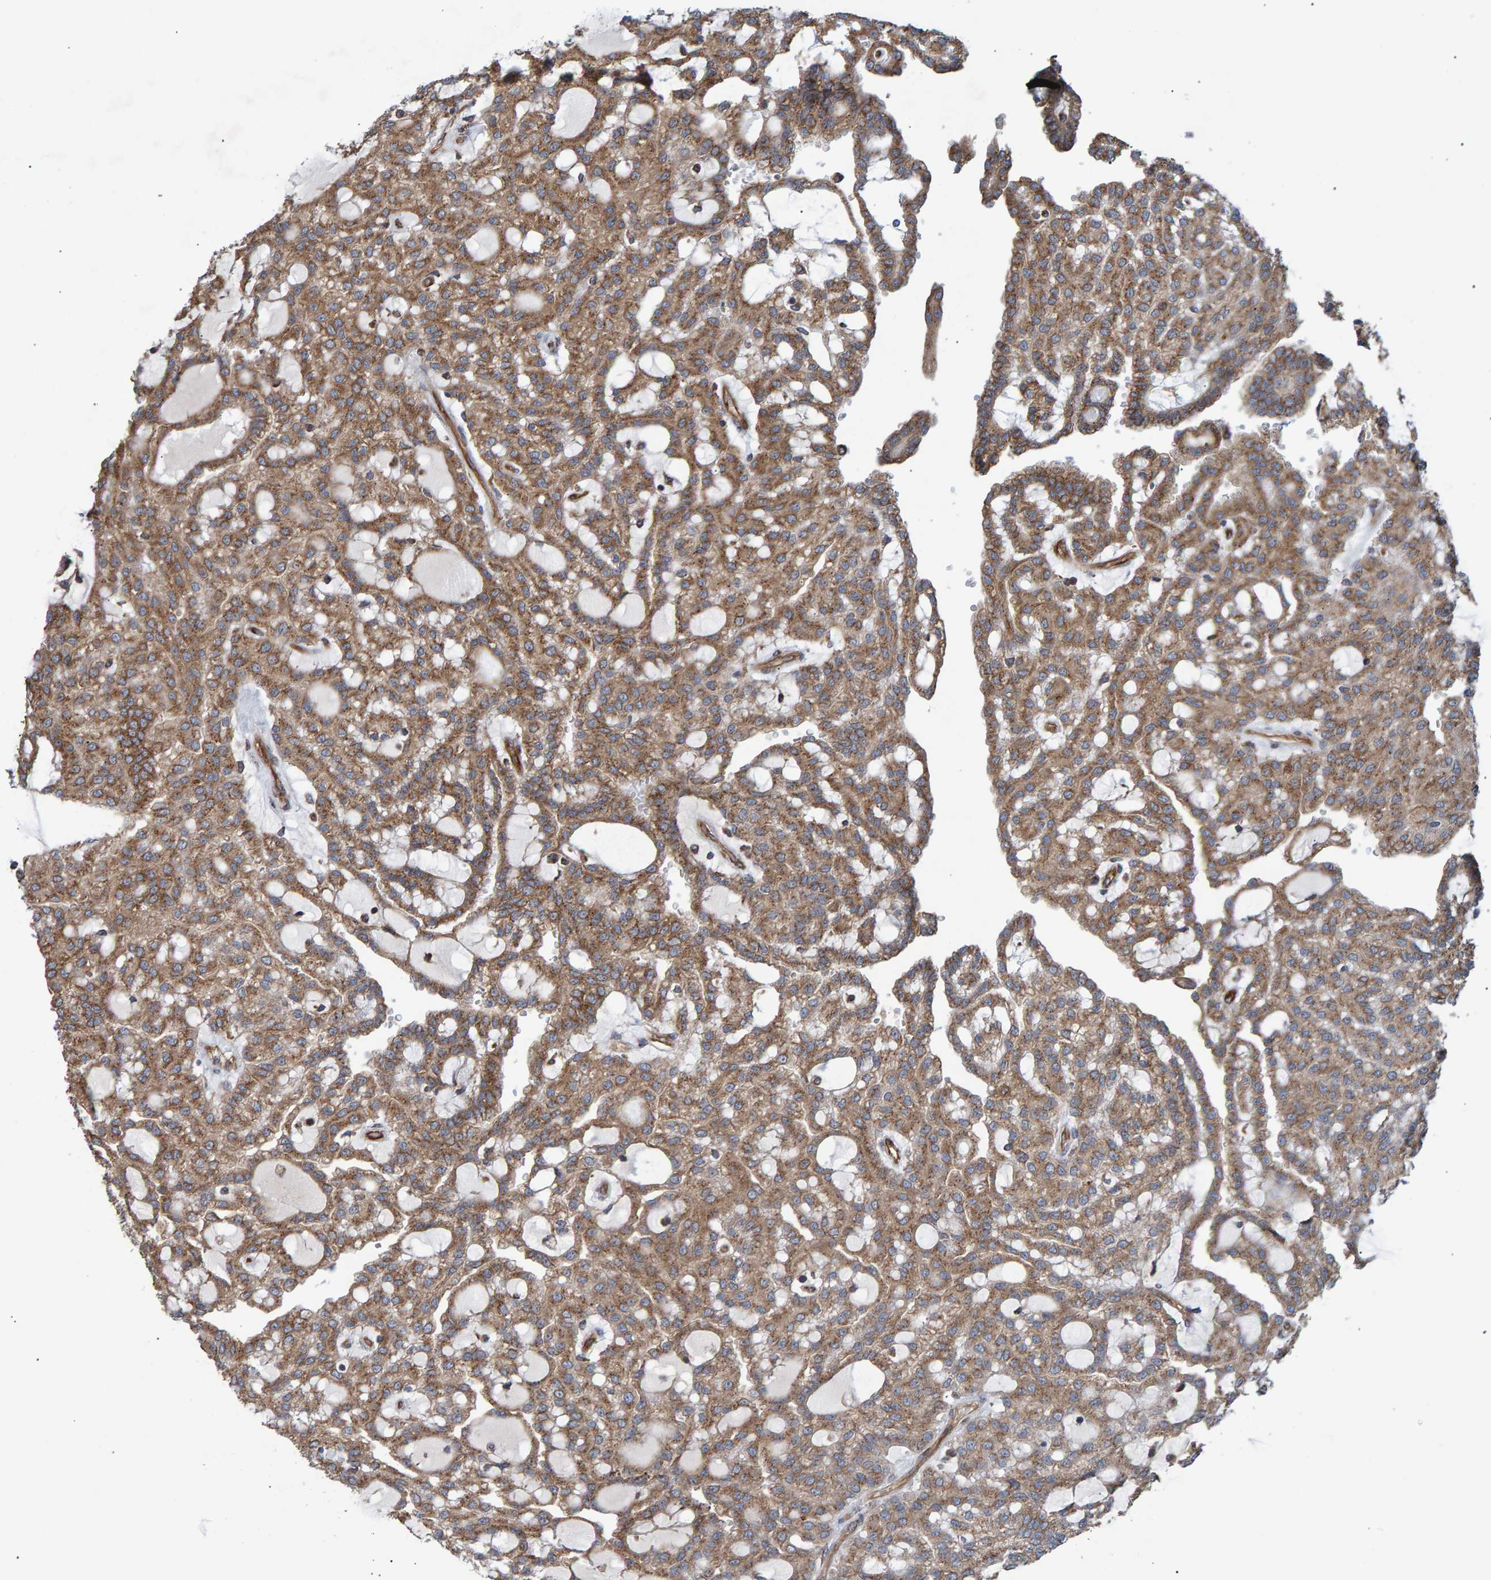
{"staining": {"intensity": "moderate", "quantity": ">75%", "location": "cytoplasmic/membranous"}, "tissue": "renal cancer", "cell_type": "Tumor cells", "image_type": "cancer", "snomed": [{"axis": "morphology", "description": "Adenocarcinoma, NOS"}, {"axis": "topography", "description": "Kidney"}], "caption": "DAB (3,3'-diaminobenzidine) immunohistochemical staining of human renal cancer (adenocarcinoma) displays moderate cytoplasmic/membranous protein staining in approximately >75% of tumor cells.", "gene": "FAM117A", "patient": {"sex": "male", "age": 63}}